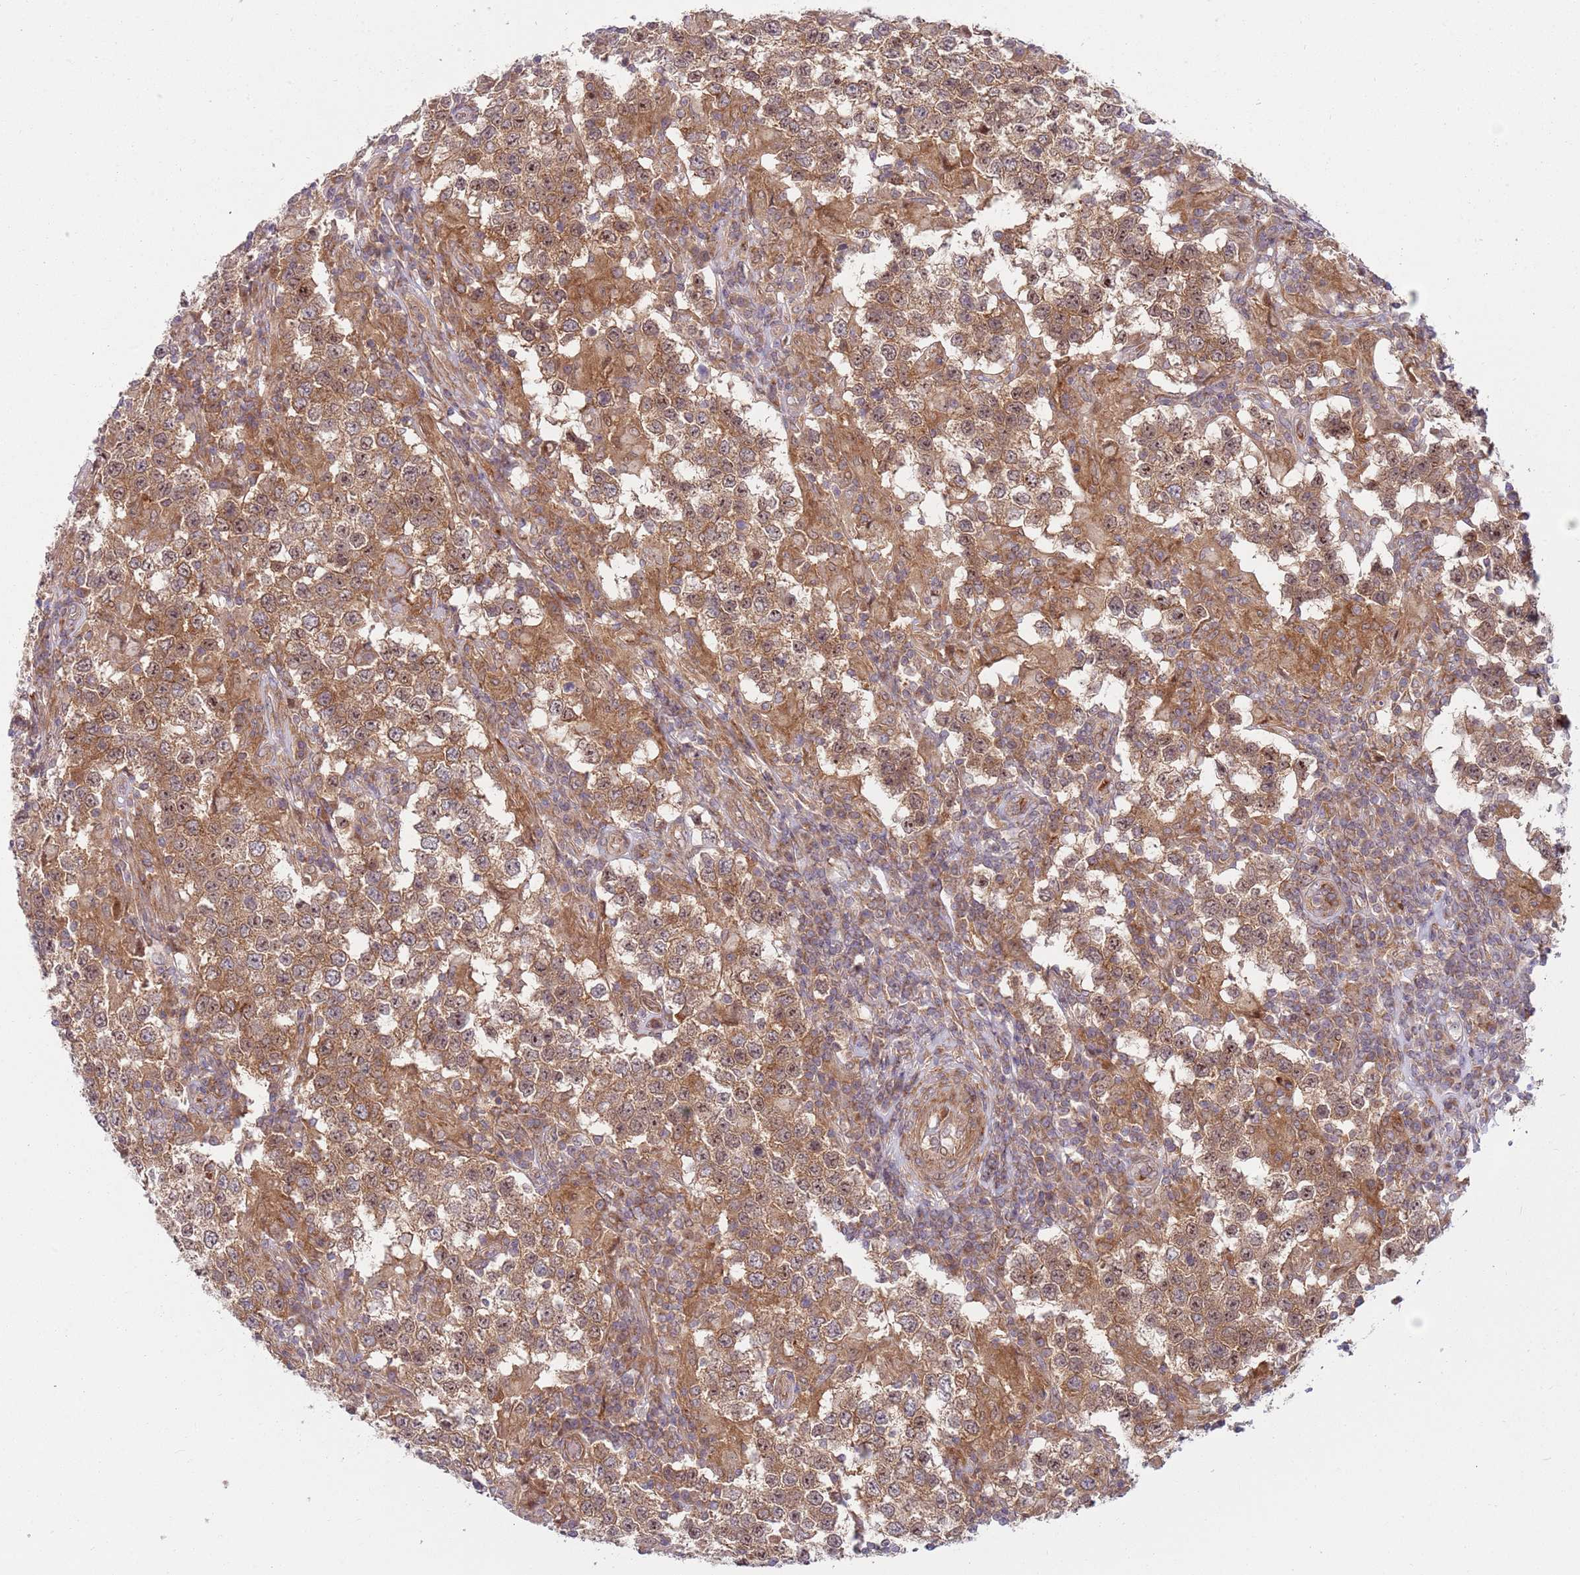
{"staining": {"intensity": "moderate", "quantity": ">75%", "location": "cytoplasmic/membranous,nuclear"}, "tissue": "testis cancer", "cell_type": "Tumor cells", "image_type": "cancer", "snomed": [{"axis": "morphology", "description": "Seminoma, NOS"}, {"axis": "morphology", "description": "Carcinoma, Embryonal, NOS"}, {"axis": "topography", "description": "Testis"}], "caption": "Protein staining of testis cancer tissue exhibits moderate cytoplasmic/membranous and nuclear expression in approximately >75% of tumor cells.", "gene": "GGA1", "patient": {"sex": "male", "age": 41}}